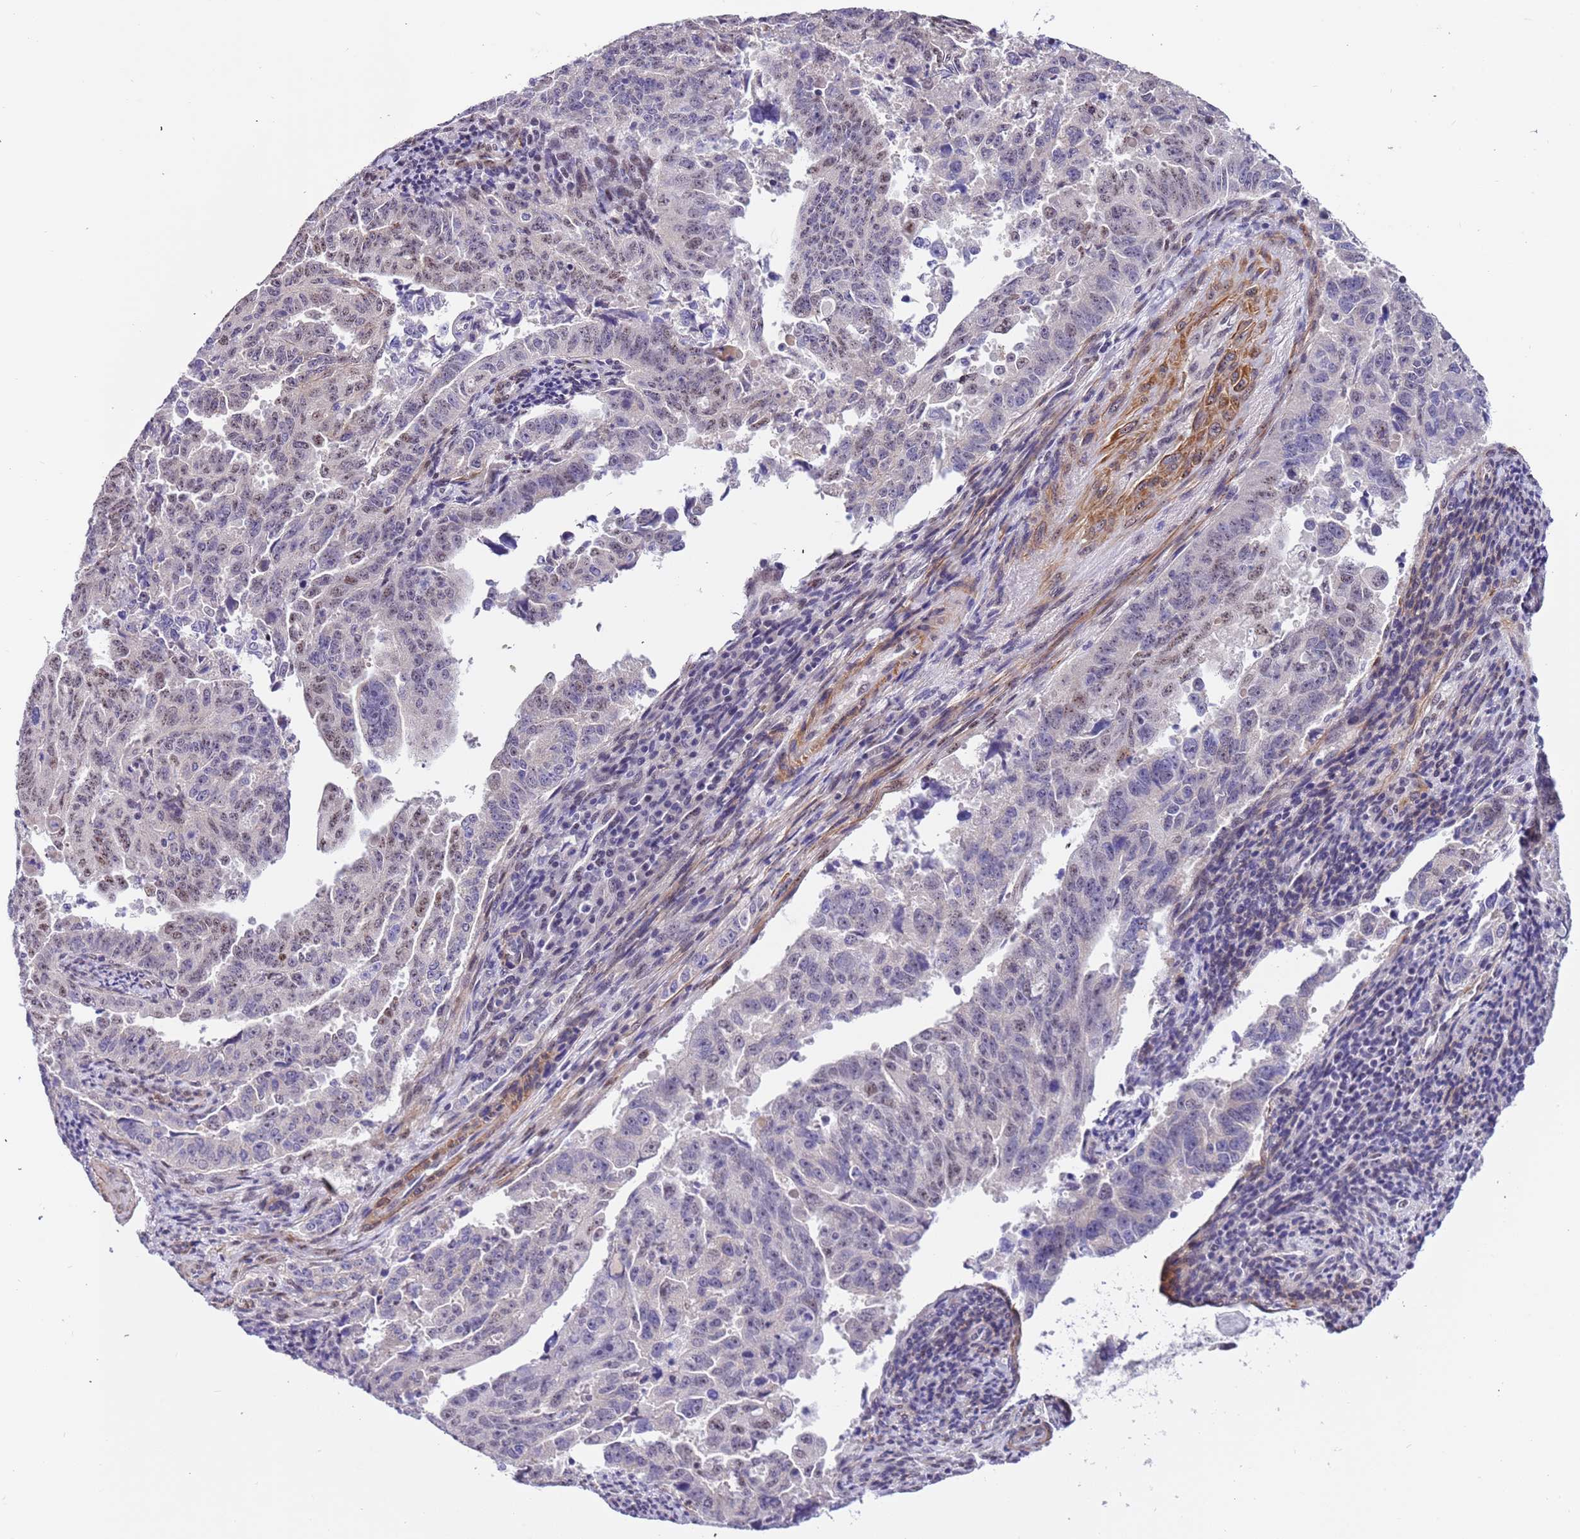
{"staining": {"intensity": "weak", "quantity": "<25%", "location": "nuclear"}, "tissue": "endometrial cancer", "cell_type": "Tumor cells", "image_type": "cancer", "snomed": [{"axis": "morphology", "description": "Adenocarcinoma, NOS"}, {"axis": "topography", "description": "Endometrium"}], "caption": "IHC micrograph of neoplastic tissue: human endometrial adenocarcinoma stained with DAB displays no significant protein positivity in tumor cells.", "gene": "PLEKHH1", "patient": {"sex": "female", "age": 65}}